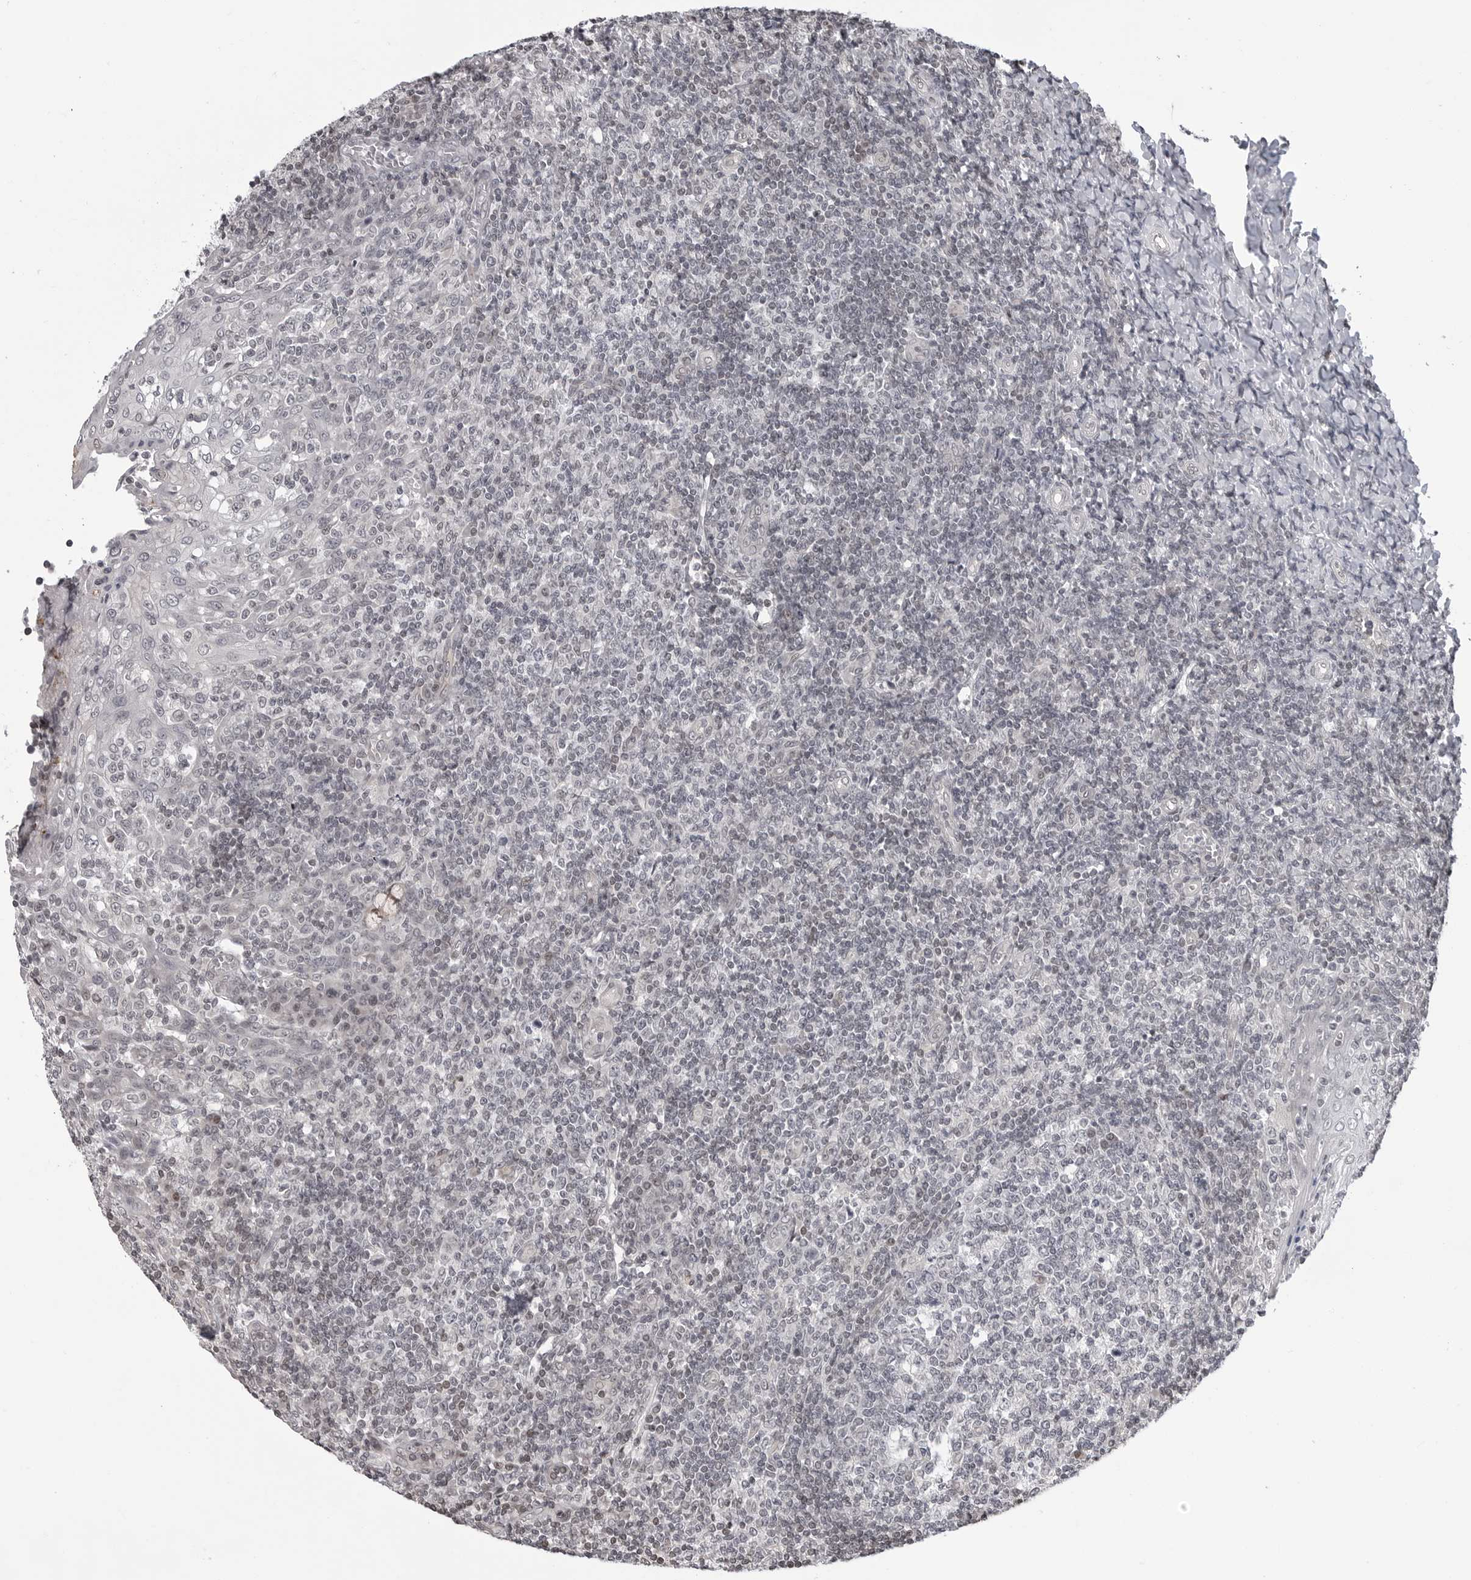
{"staining": {"intensity": "negative", "quantity": "none", "location": "none"}, "tissue": "tonsil", "cell_type": "Germinal center cells", "image_type": "normal", "snomed": [{"axis": "morphology", "description": "Normal tissue, NOS"}, {"axis": "topography", "description": "Tonsil"}], "caption": "Immunohistochemistry image of unremarkable human tonsil stained for a protein (brown), which shows no staining in germinal center cells.", "gene": "C8orf33", "patient": {"sex": "female", "age": 19}}